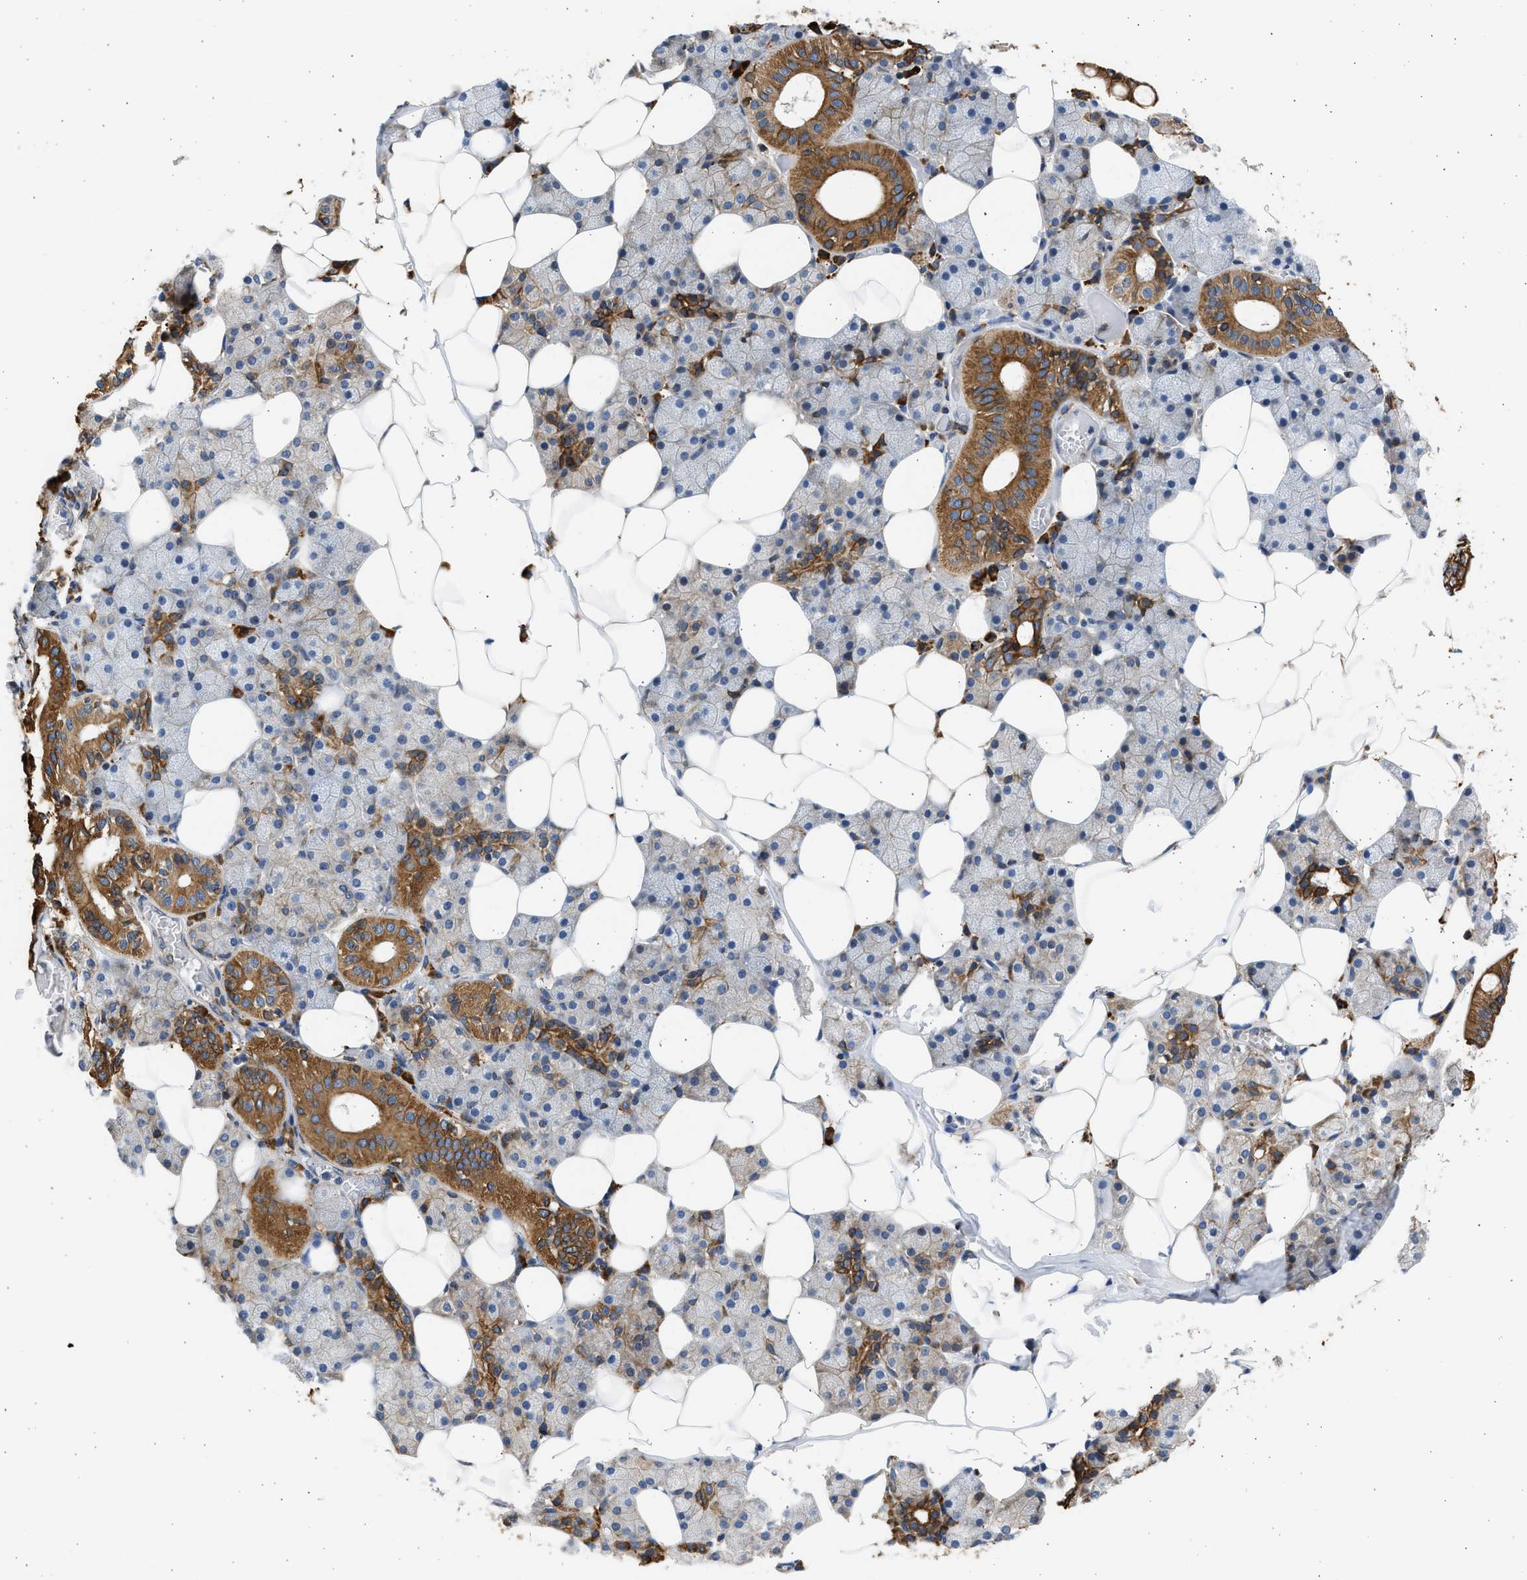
{"staining": {"intensity": "strong", "quantity": "25%-75%", "location": "cytoplasmic/membranous"}, "tissue": "salivary gland", "cell_type": "Glandular cells", "image_type": "normal", "snomed": [{"axis": "morphology", "description": "Normal tissue, NOS"}, {"axis": "topography", "description": "Salivary gland"}], "caption": "Strong cytoplasmic/membranous protein positivity is identified in approximately 25%-75% of glandular cells in salivary gland.", "gene": "PLD2", "patient": {"sex": "female", "age": 33}}